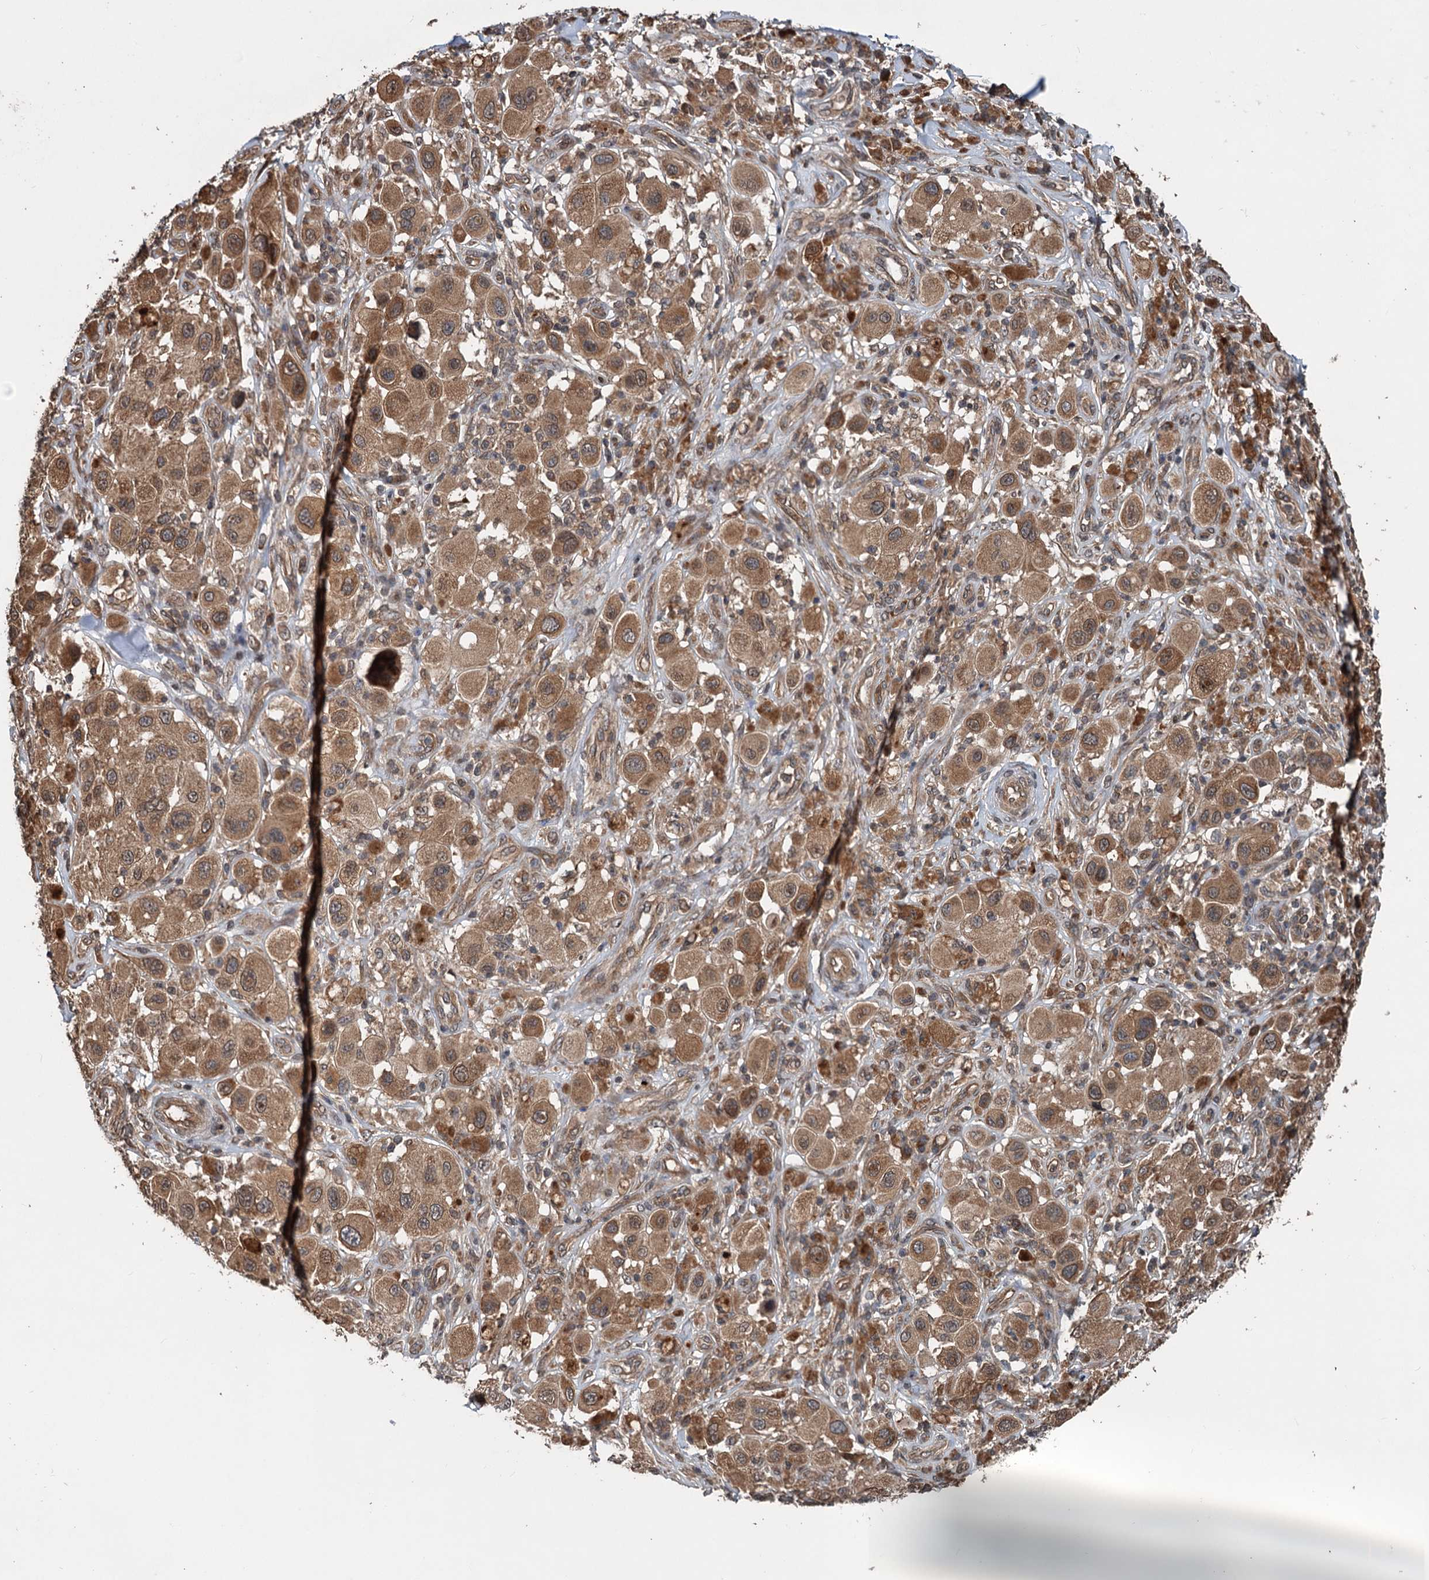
{"staining": {"intensity": "moderate", "quantity": ">75%", "location": "cytoplasmic/membranous"}, "tissue": "melanoma", "cell_type": "Tumor cells", "image_type": "cancer", "snomed": [{"axis": "morphology", "description": "Malignant melanoma, Metastatic site"}, {"axis": "topography", "description": "Skin"}], "caption": "DAB immunohistochemical staining of human melanoma demonstrates moderate cytoplasmic/membranous protein staining in about >75% of tumor cells.", "gene": "N4BP2L2", "patient": {"sex": "male", "age": 41}}